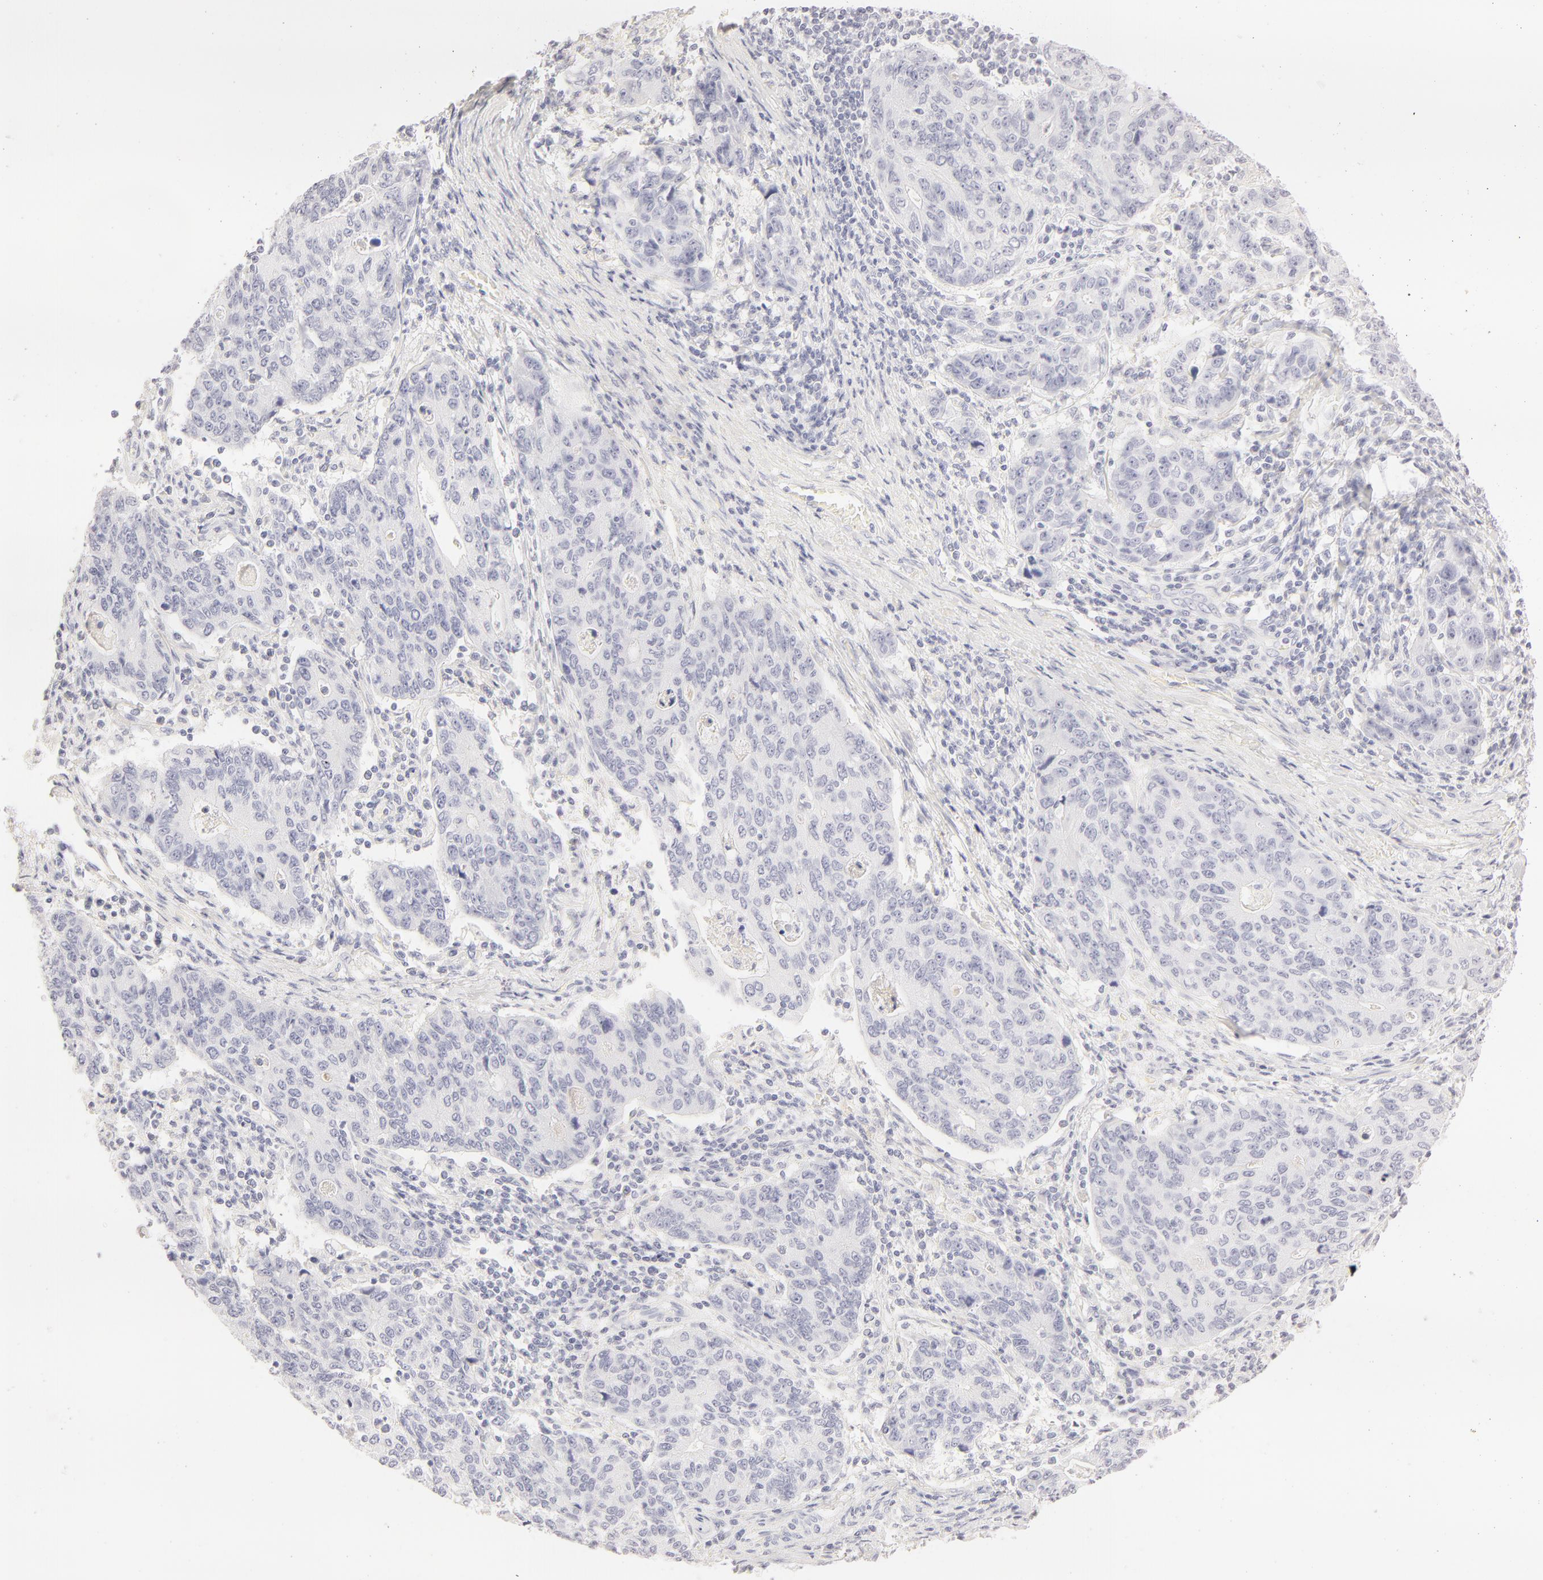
{"staining": {"intensity": "negative", "quantity": "none", "location": "none"}, "tissue": "stomach cancer", "cell_type": "Tumor cells", "image_type": "cancer", "snomed": [{"axis": "morphology", "description": "Adenocarcinoma, NOS"}, {"axis": "topography", "description": "Esophagus"}, {"axis": "topography", "description": "Stomach"}], "caption": "Human stomach adenocarcinoma stained for a protein using immunohistochemistry (IHC) reveals no staining in tumor cells.", "gene": "LGALS7B", "patient": {"sex": "male", "age": 74}}